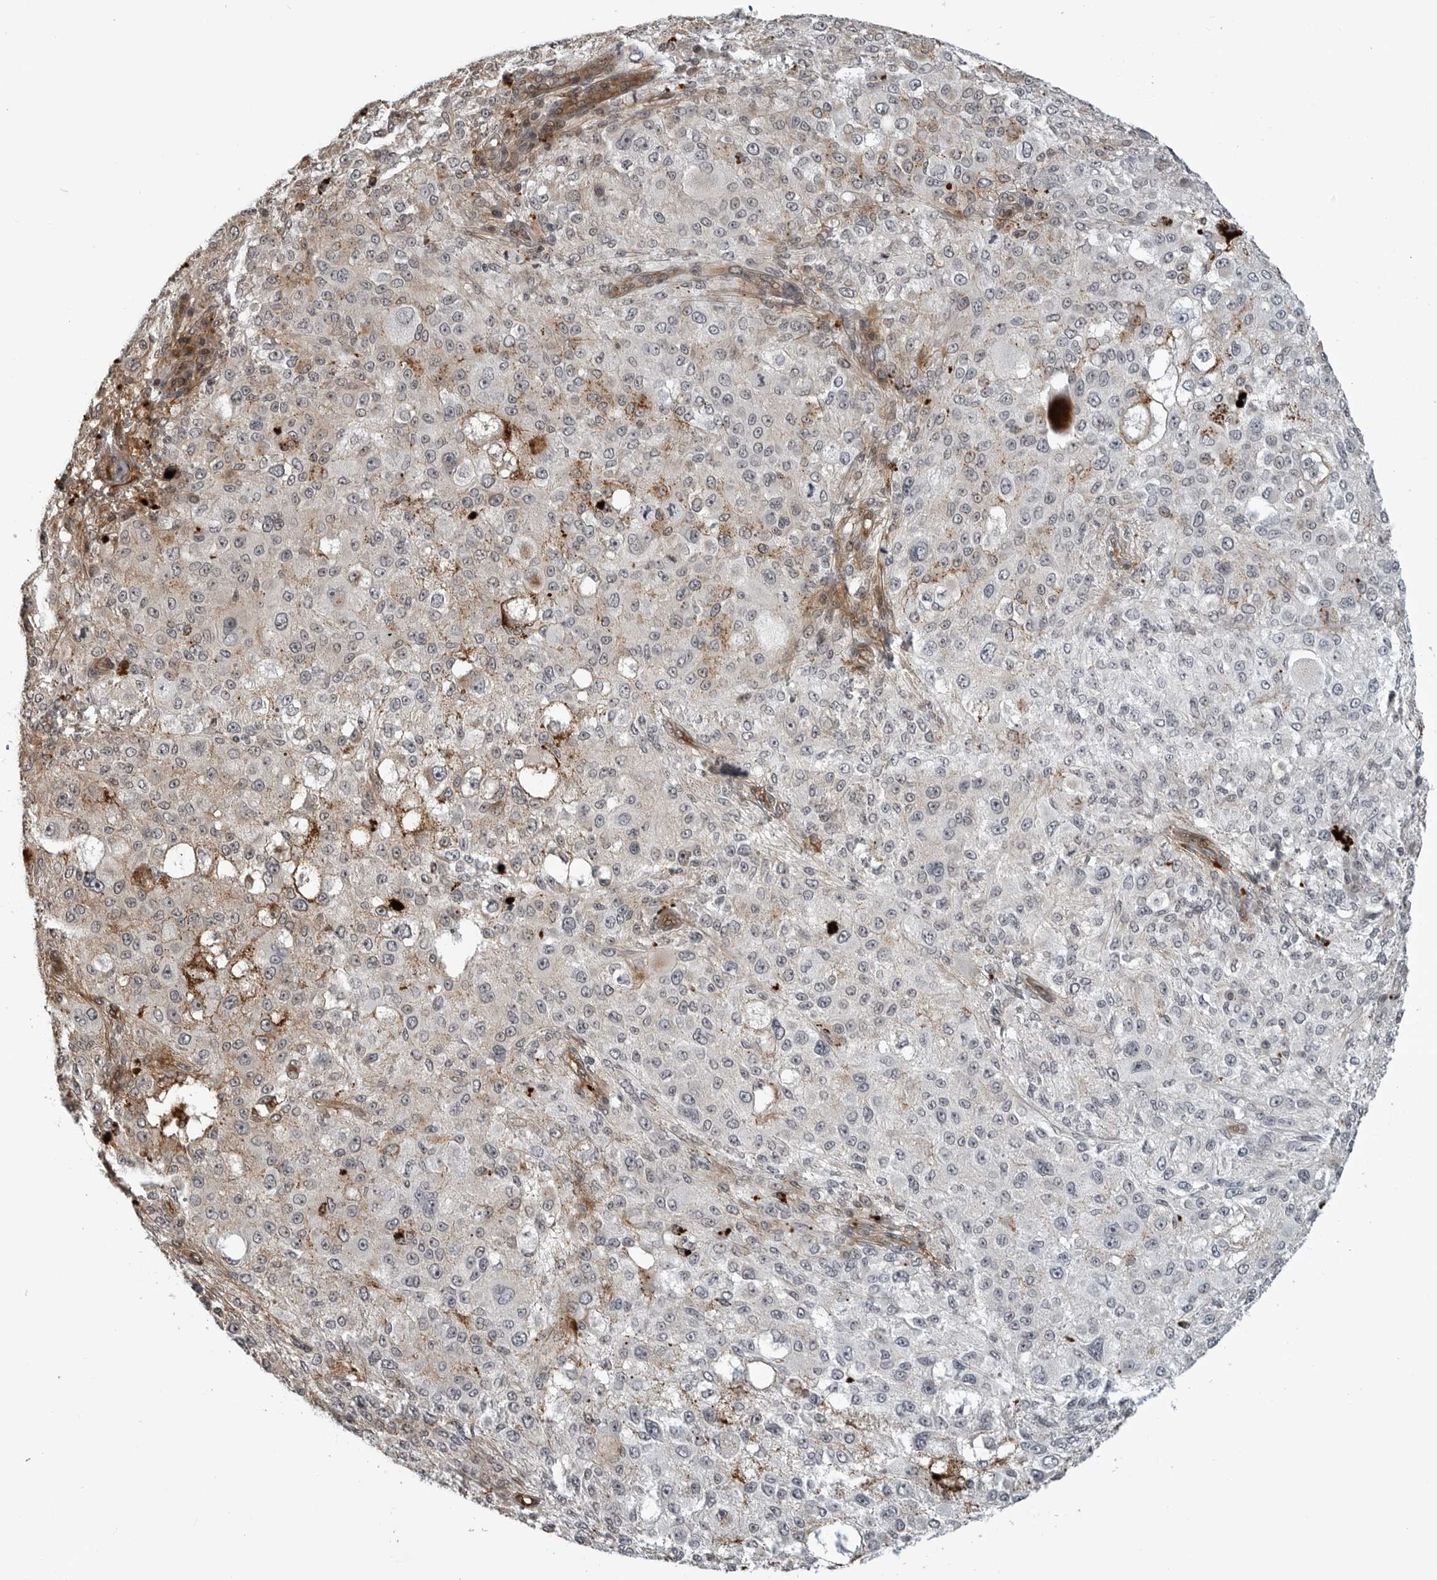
{"staining": {"intensity": "negative", "quantity": "none", "location": "none"}, "tissue": "melanoma", "cell_type": "Tumor cells", "image_type": "cancer", "snomed": [{"axis": "morphology", "description": "Necrosis, NOS"}, {"axis": "morphology", "description": "Malignant melanoma, NOS"}, {"axis": "topography", "description": "Skin"}], "caption": "This is an immunohistochemistry (IHC) histopathology image of malignant melanoma. There is no staining in tumor cells.", "gene": "CXCR5", "patient": {"sex": "female", "age": 87}}